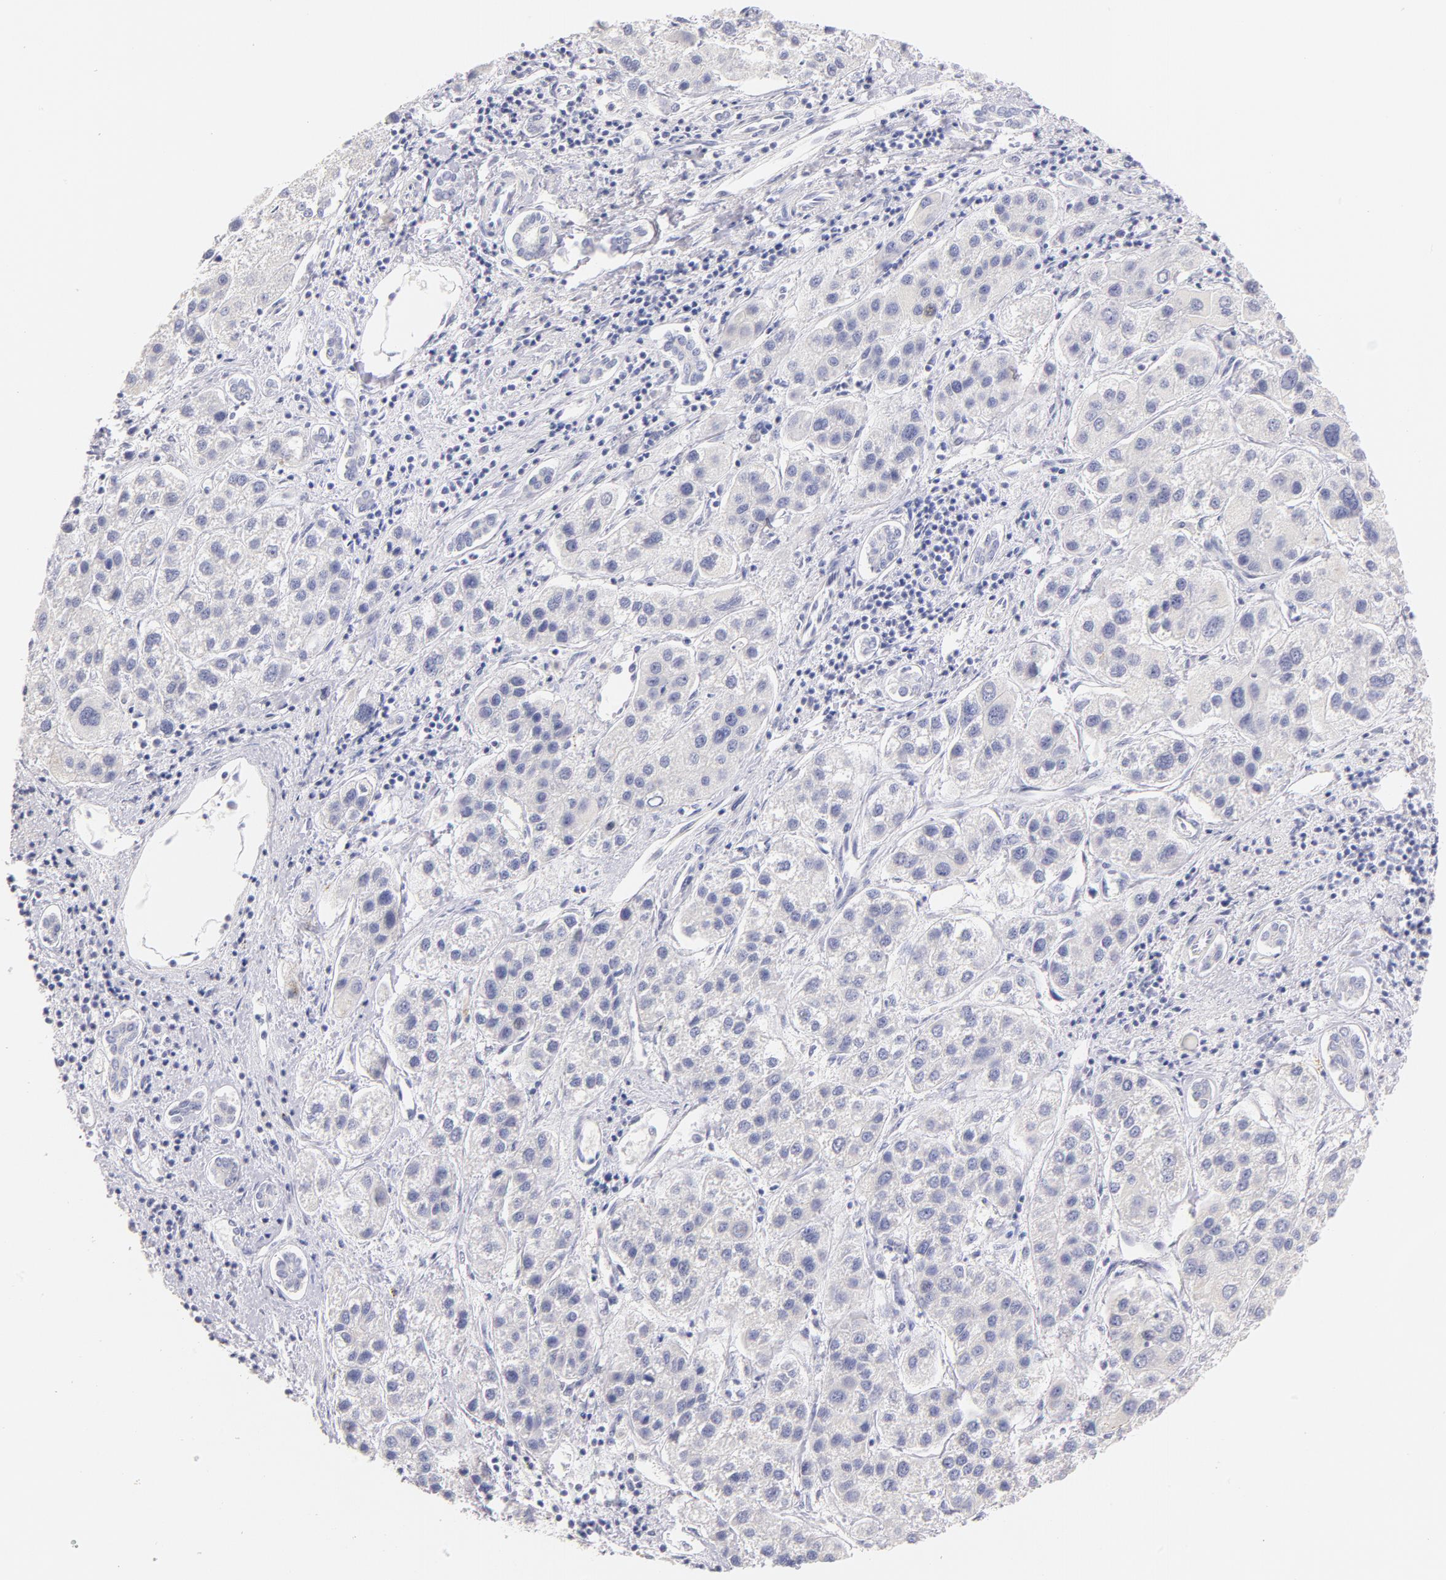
{"staining": {"intensity": "weak", "quantity": "<25%", "location": "nuclear"}, "tissue": "liver cancer", "cell_type": "Tumor cells", "image_type": "cancer", "snomed": [{"axis": "morphology", "description": "Carcinoma, Hepatocellular, NOS"}, {"axis": "topography", "description": "Liver"}], "caption": "Hepatocellular carcinoma (liver) was stained to show a protein in brown. There is no significant positivity in tumor cells.", "gene": "CD44", "patient": {"sex": "female", "age": 85}}